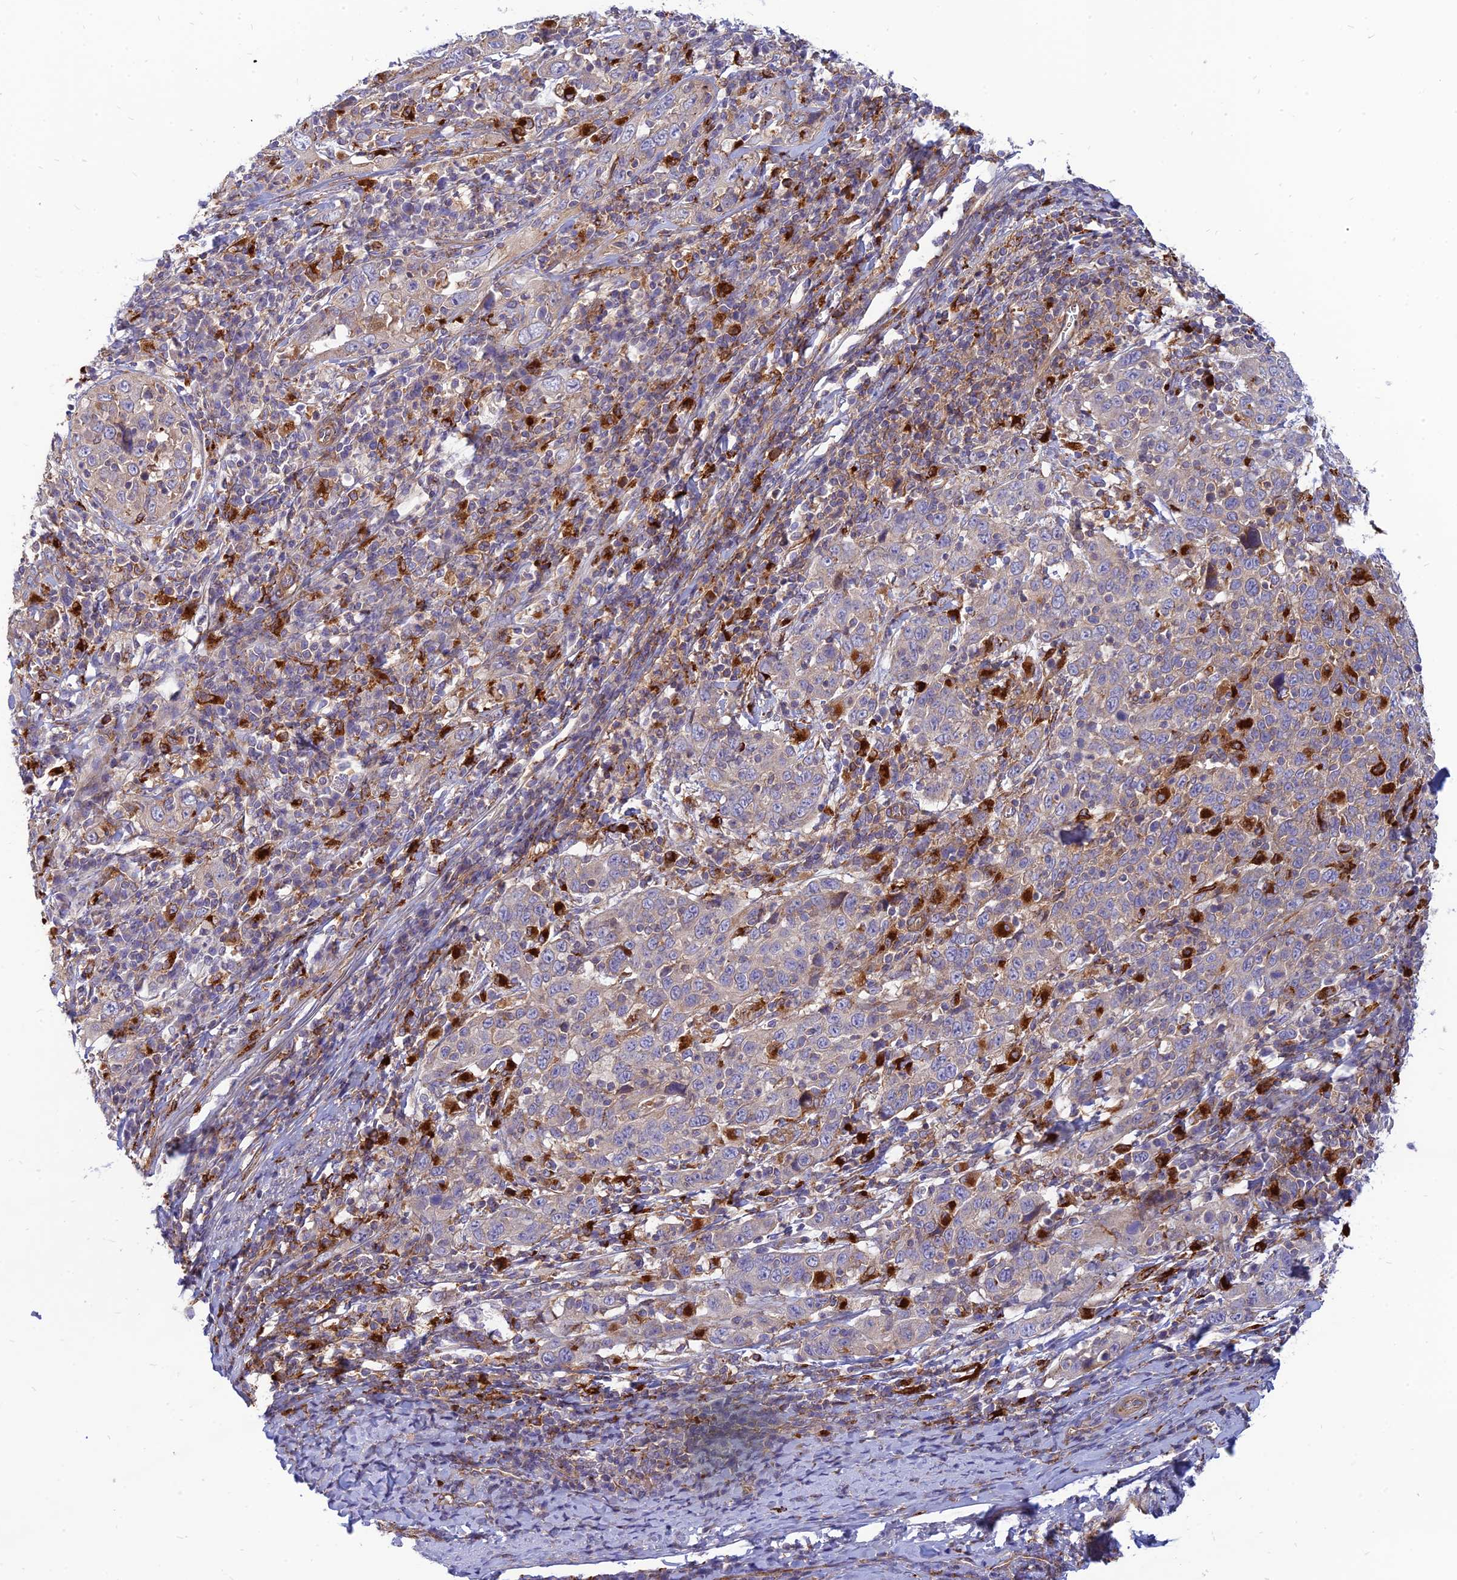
{"staining": {"intensity": "weak", "quantity": ">75%", "location": "cytoplasmic/membranous"}, "tissue": "cervical cancer", "cell_type": "Tumor cells", "image_type": "cancer", "snomed": [{"axis": "morphology", "description": "Squamous cell carcinoma, NOS"}, {"axis": "topography", "description": "Cervix"}], "caption": "Tumor cells reveal low levels of weak cytoplasmic/membranous expression in approximately >75% of cells in human squamous cell carcinoma (cervical). (brown staining indicates protein expression, while blue staining denotes nuclei).", "gene": "PHKA2", "patient": {"sex": "female", "age": 46}}